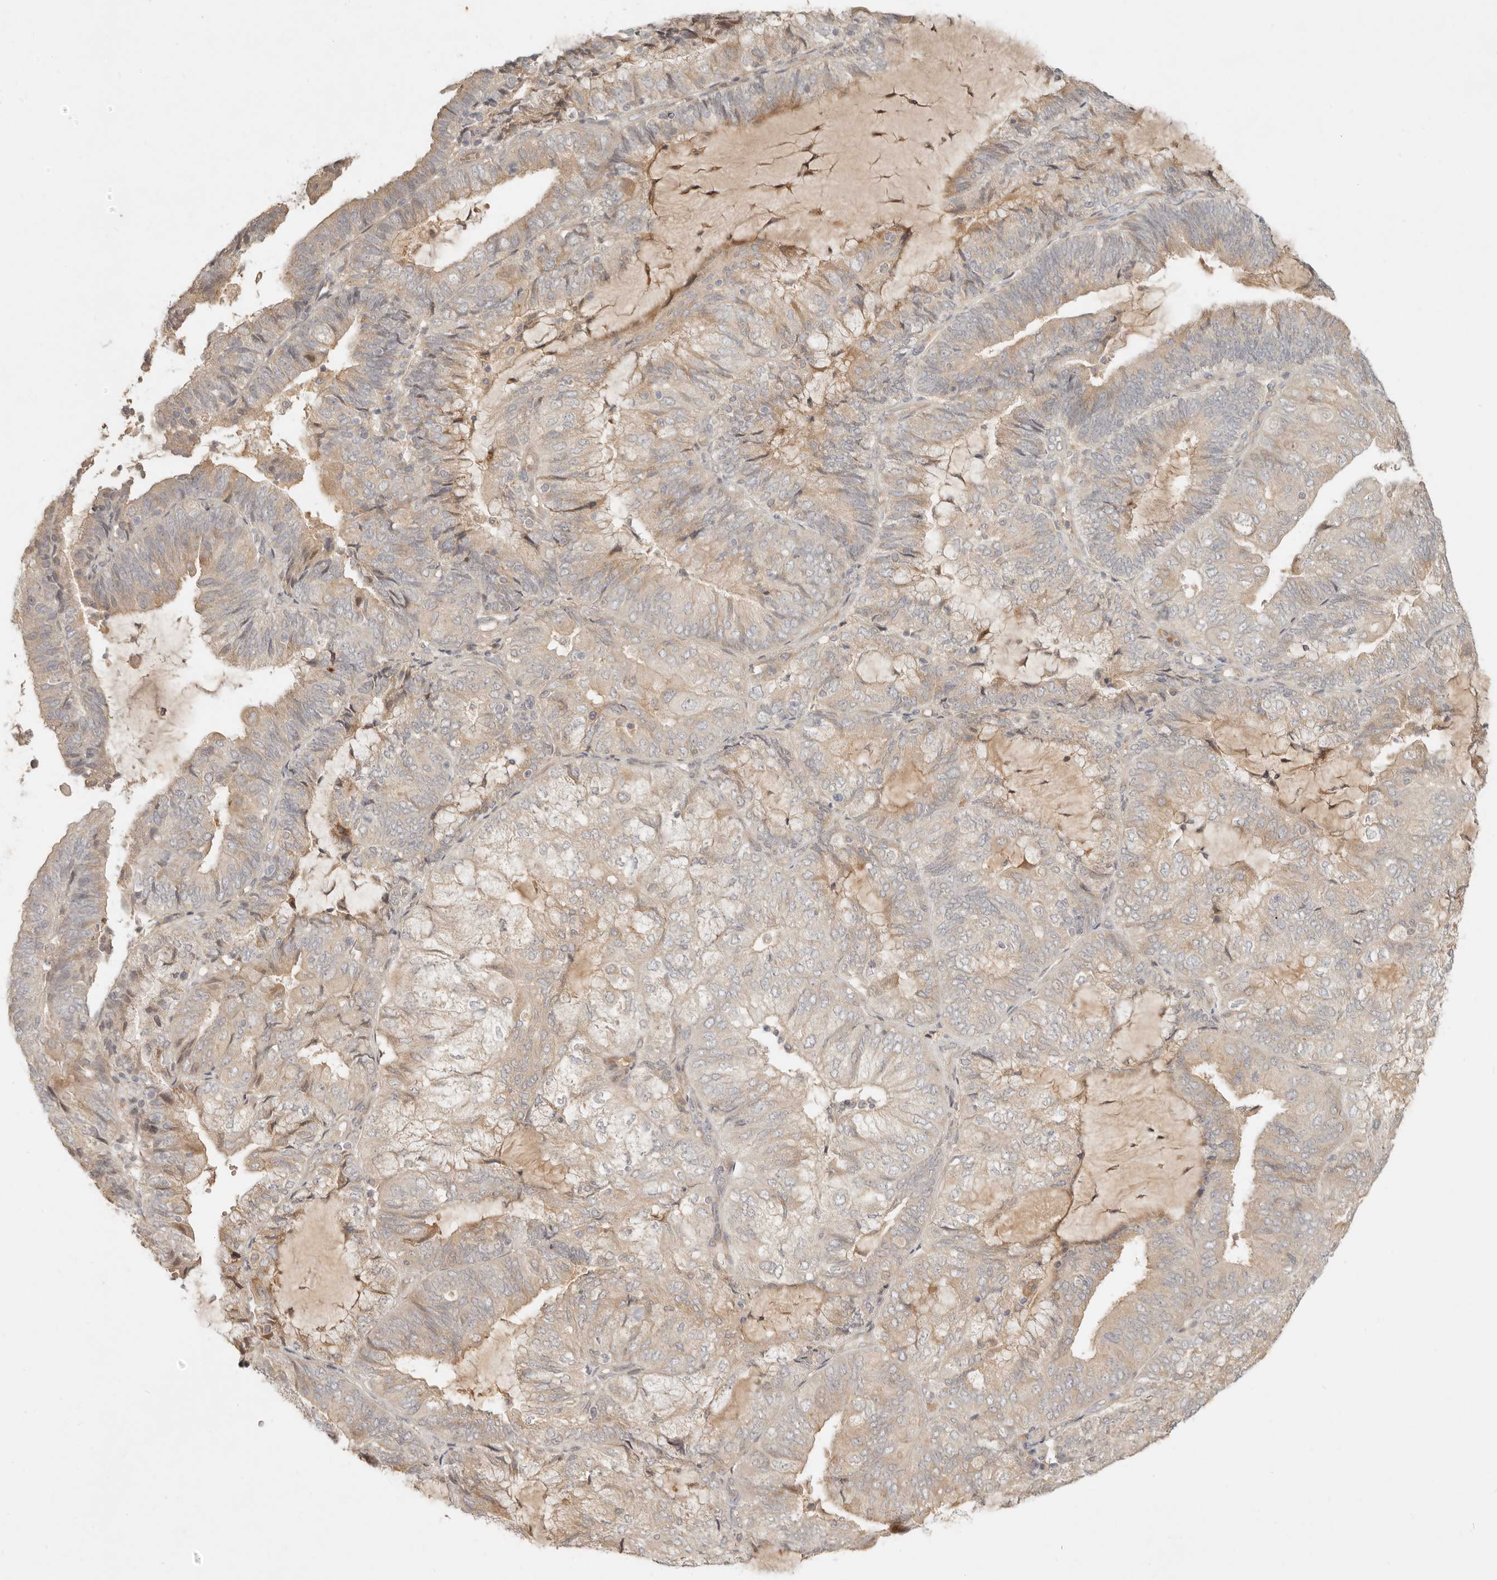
{"staining": {"intensity": "weak", "quantity": "<25%", "location": "cytoplasmic/membranous"}, "tissue": "endometrial cancer", "cell_type": "Tumor cells", "image_type": "cancer", "snomed": [{"axis": "morphology", "description": "Adenocarcinoma, NOS"}, {"axis": "topography", "description": "Endometrium"}], "caption": "A micrograph of endometrial cancer (adenocarcinoma) stained for a protein displays no brown staining in tumor cells. Brightfield microscopy of IHC stained with DAB (brown) and hematoxylin (blue), captured at high magnification.", "gene": "UBXN11", "patient": {"sex": "female", "age": 81}}